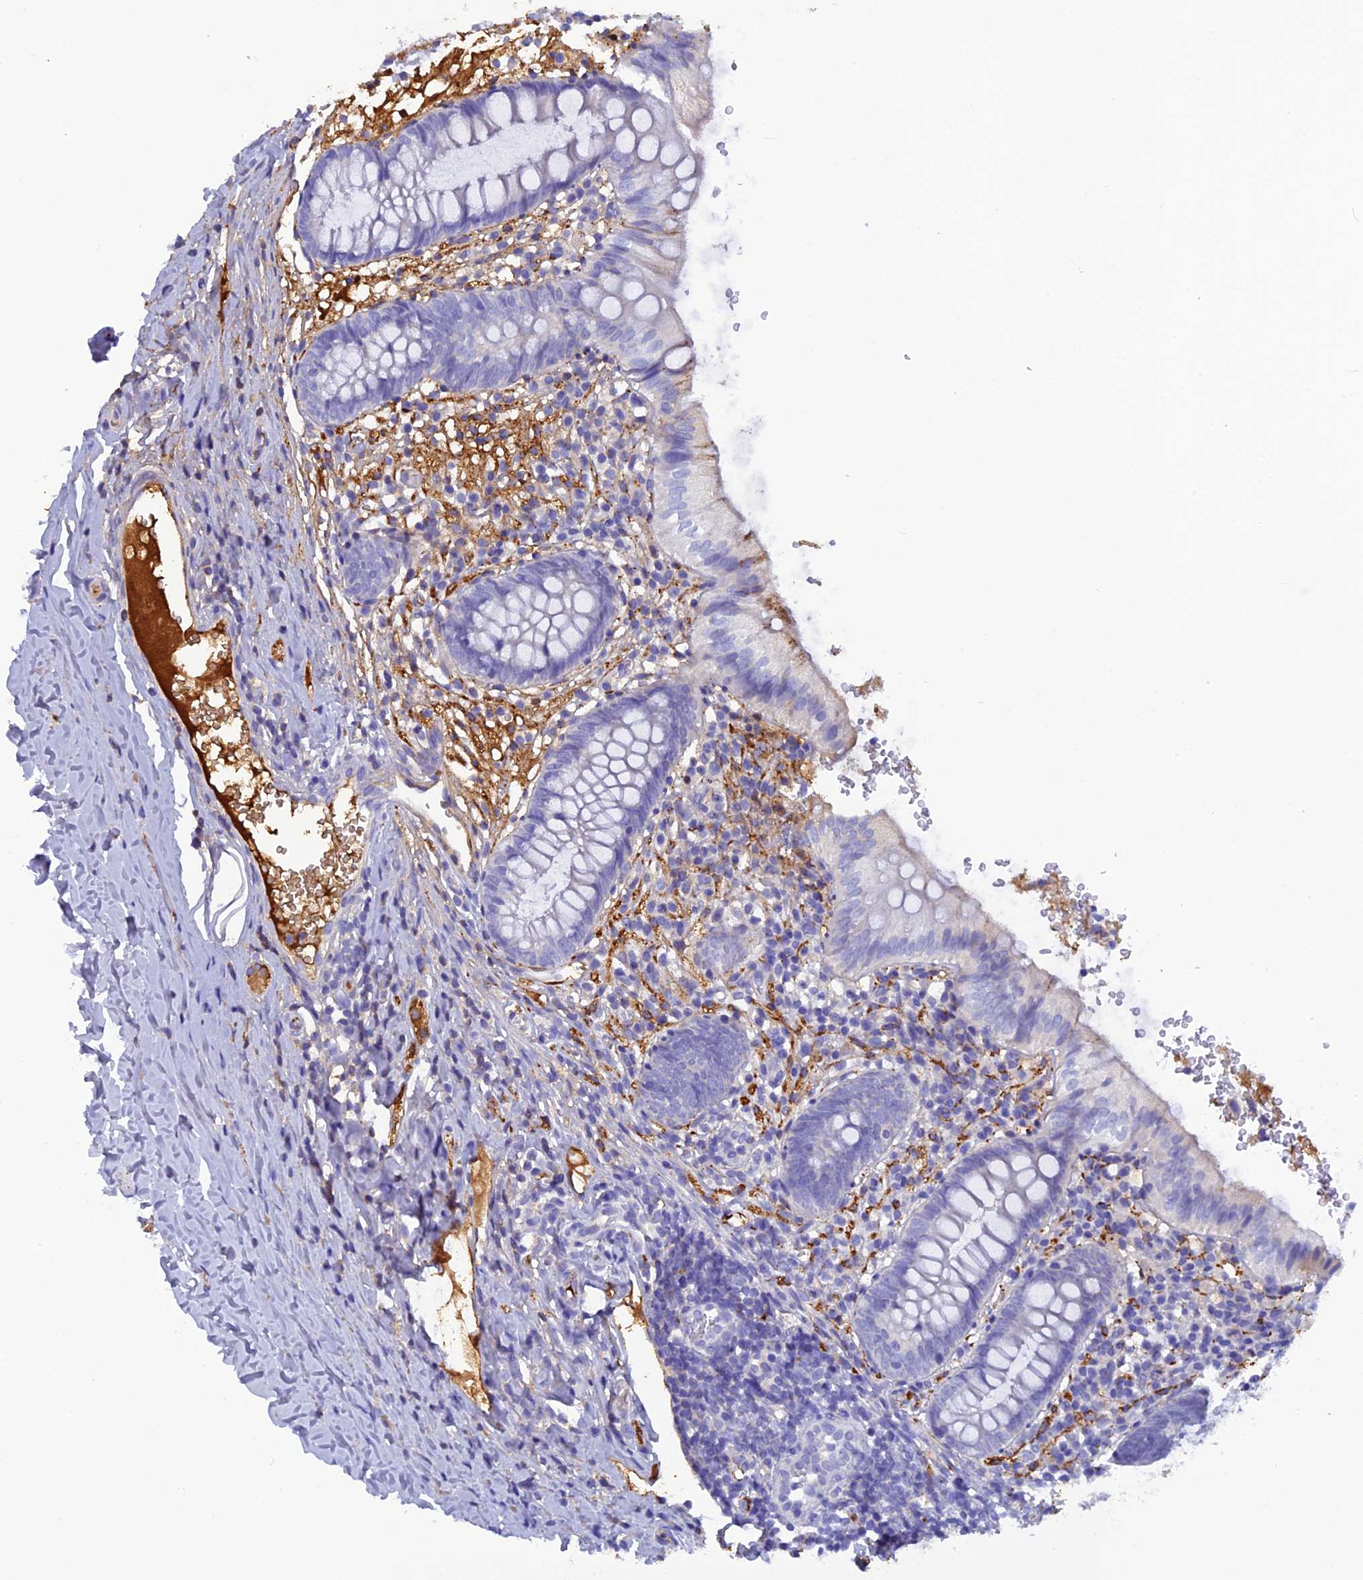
{"staining": {"intensity": "negative", "quantity": "none", "location": "none"}, "tissue": "appendix", "cell_type": "Glandular cells", "image_type": "normal", "snomed": [{"axis": "morphology", "description": "Normal tissue, NOS"}, {"axis": "topography", "description": "Appendix"}], "caption": "Appendix stained for a protein using immunohistochemistry (IHC) reveals no staining glandular cells.", "gene": "PZP", "patient": {"sex": "male", "age": 8}}